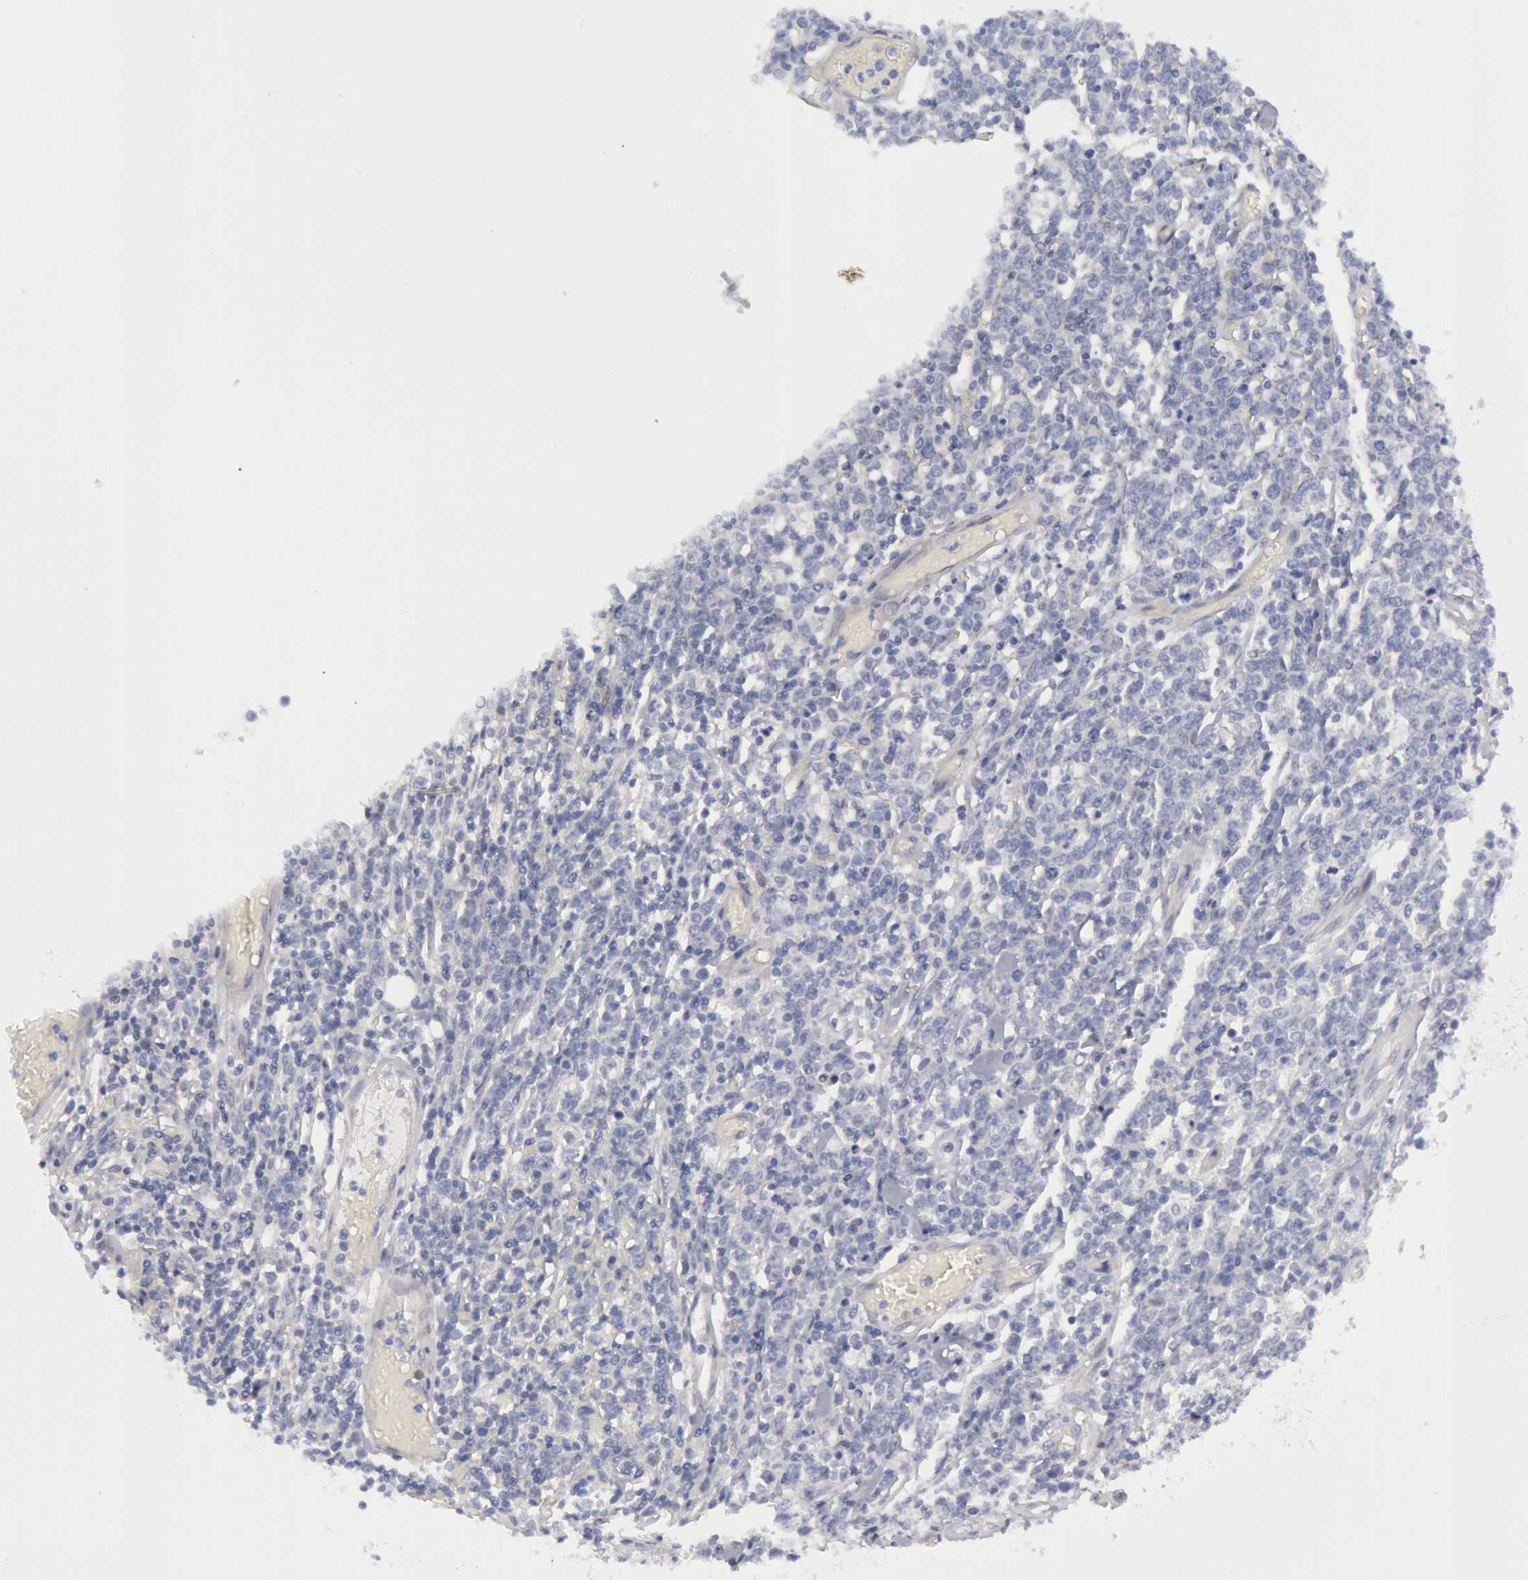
{"staining": {"intensity": "negative", "quantity": "none", "location": "none"}, "tissue": "lymphoma", "cell_type": "Tumor cells", "image_type": "cancer", "snomed": [{"axis": "morphology", "description": "Malignant lymphoma, non-Hodgkin's type, High grade"}, {"axis": "topography", "description": "Colon"}], "caption": "Human lymphoma stained for a protein using immunohistochemistry (IHC) shows no staining in tumor cells.", "gene": "FHL1", "patient": {"sex": "male", "age": 82}}